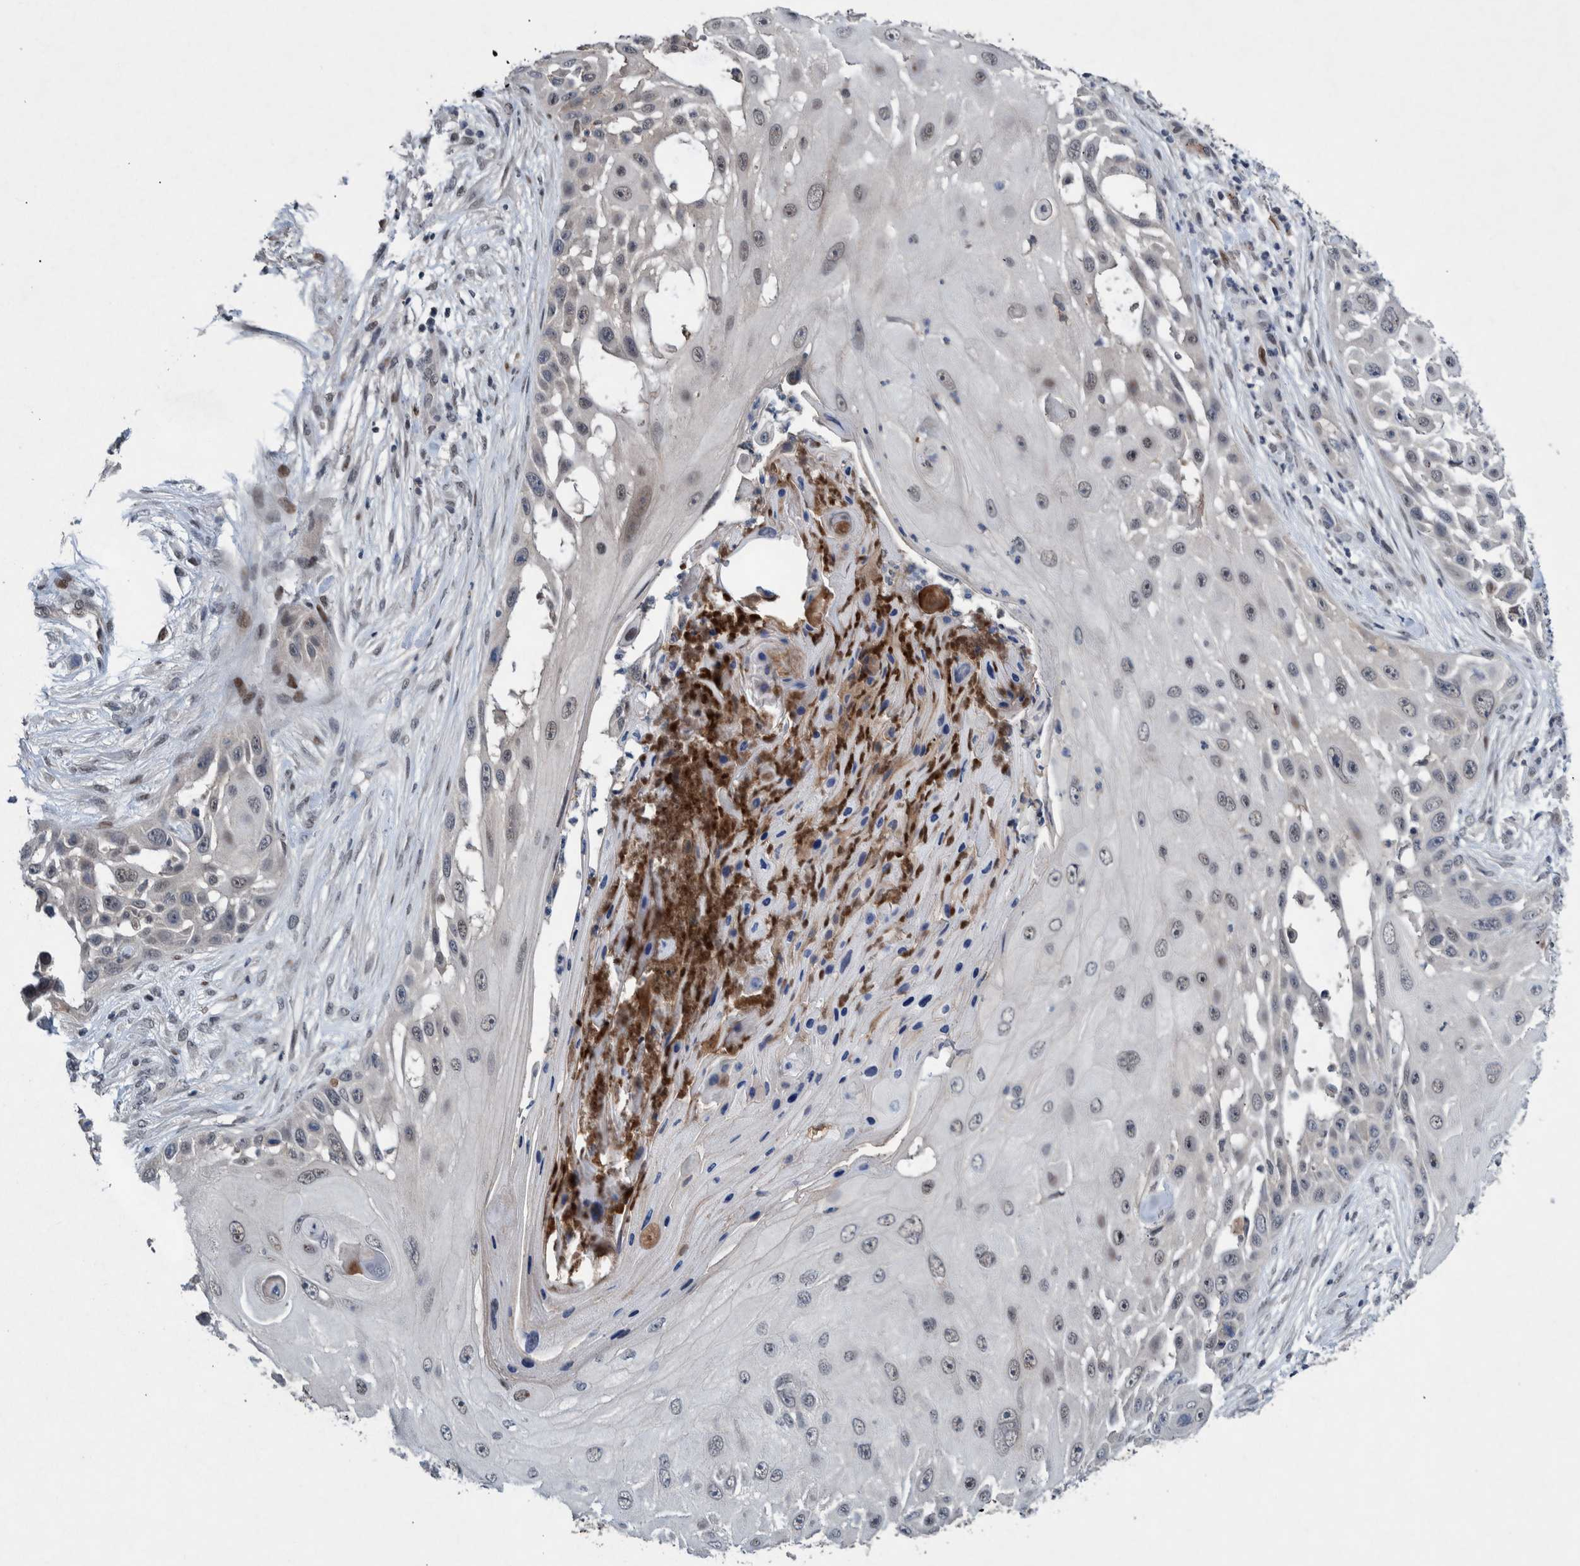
{"staining": {"intensity": "negative", "quantity": "none", "location": "none"}, "tissue": "skin cancer", "cell_type": "Tumor cells", "image_type": "cancer", "snomed": [{"axis": "morphology", "description": "Squamous cell carcinoma, NOS"}, {"axis": "topography", "description": "Skin"}], "caption": "Immunohistochemical staining of human skin cancer reveals no significant positivity in tumor cells. (DAB immunohistochemistry visualized using brightfield microscopy, high magnification).", "gene": "ESRP1", "patient": {"sex": "female", "age": 44}}